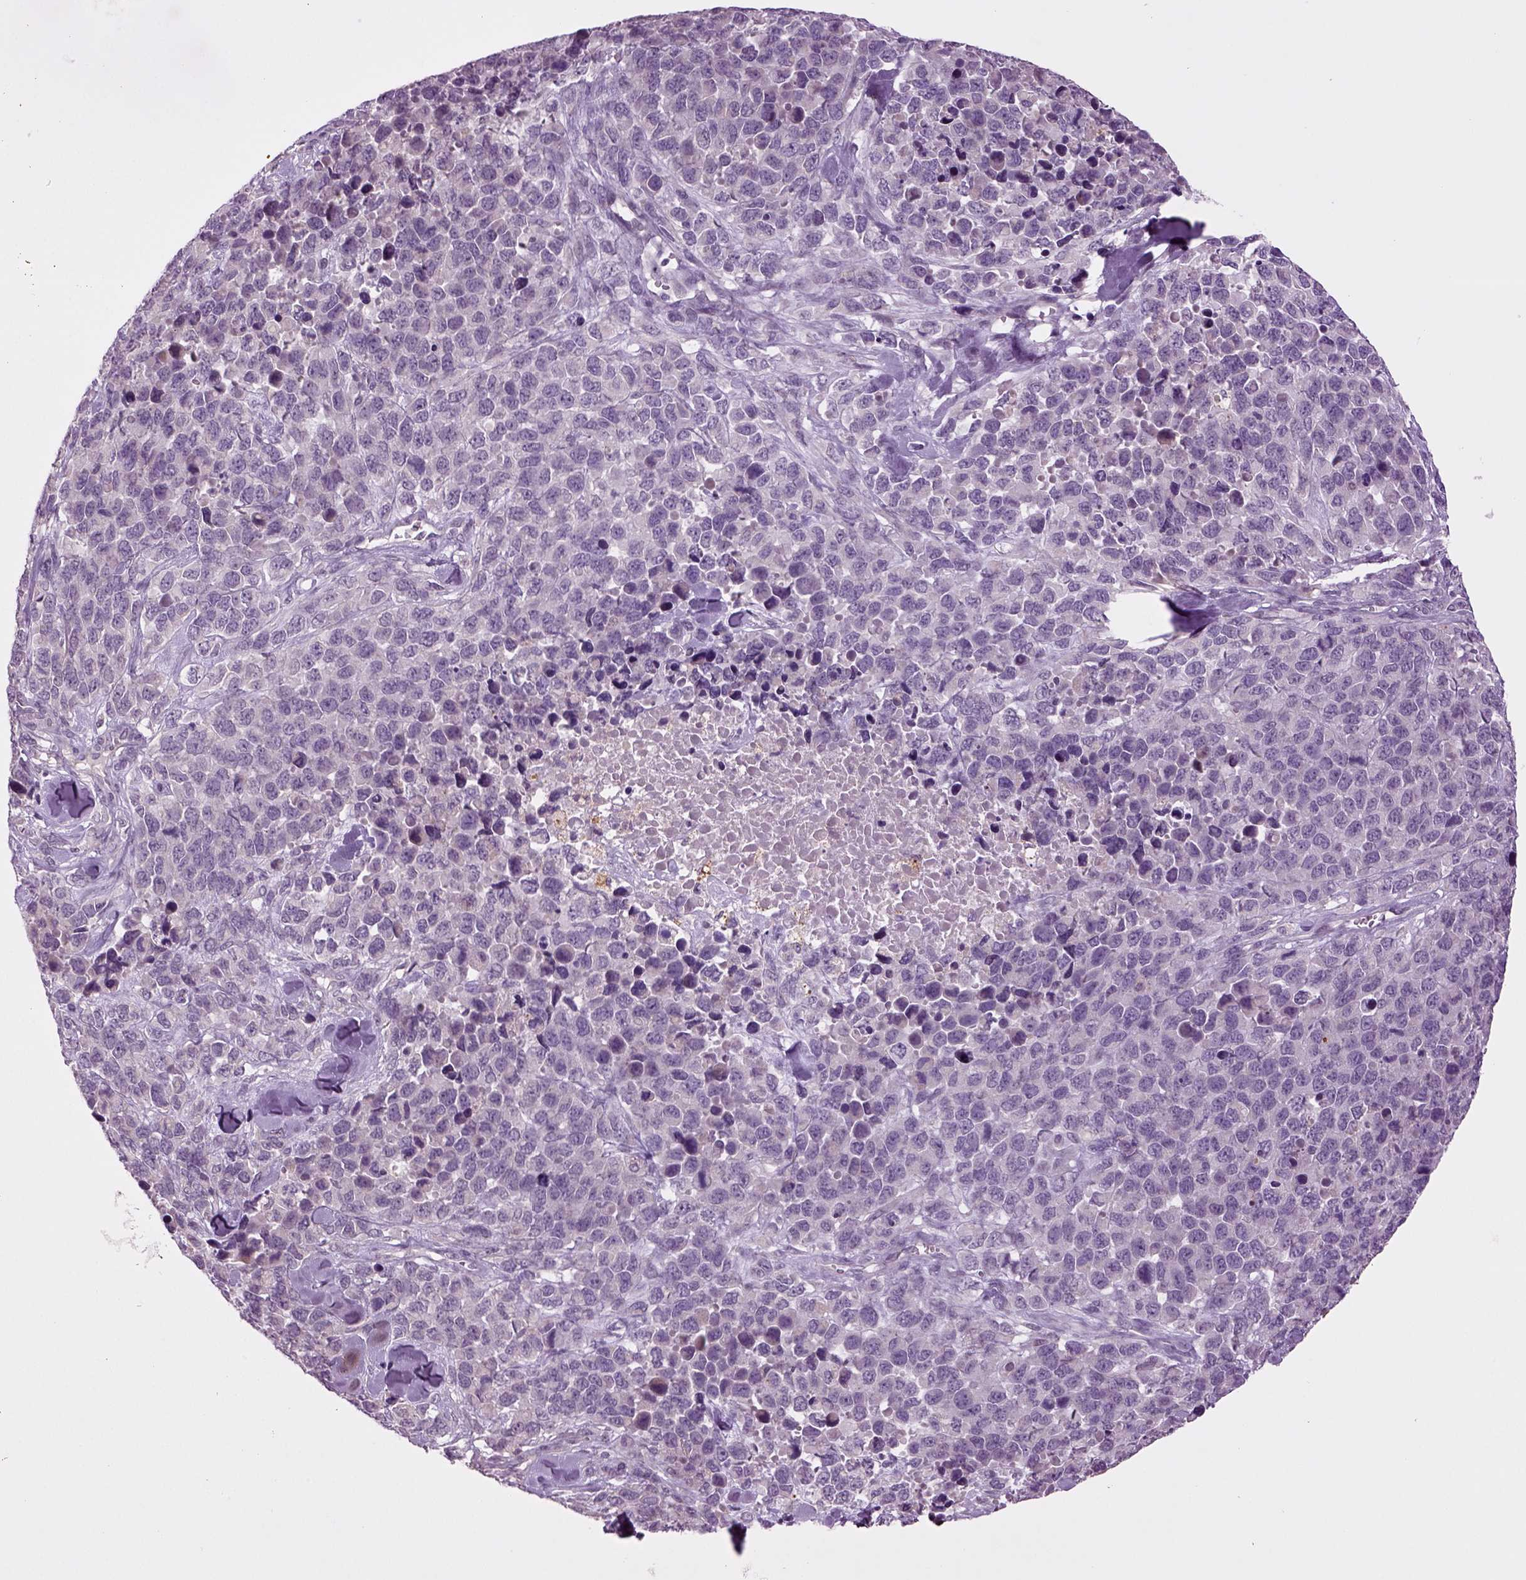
{"staining": {"intensity": "negative", "quantity": "none", "location": "none"}, "tissue": "melanoma", "cell_type": "Tumor cells", "image_type": "cancer", "snomed": [{"axis": "morphology", "description": "Malignant melanoma, Metastatic site"}, {"axis": "topography", "description": "Skin"}], "caption": "Tumor cells are negative for brown protein staining in melanoma. (DAB immunohistochemistry visualized using brightfield microscopy, high magnification).", "gene": "SLC17A6", "patient": {"sex": "male", "age": 84}}